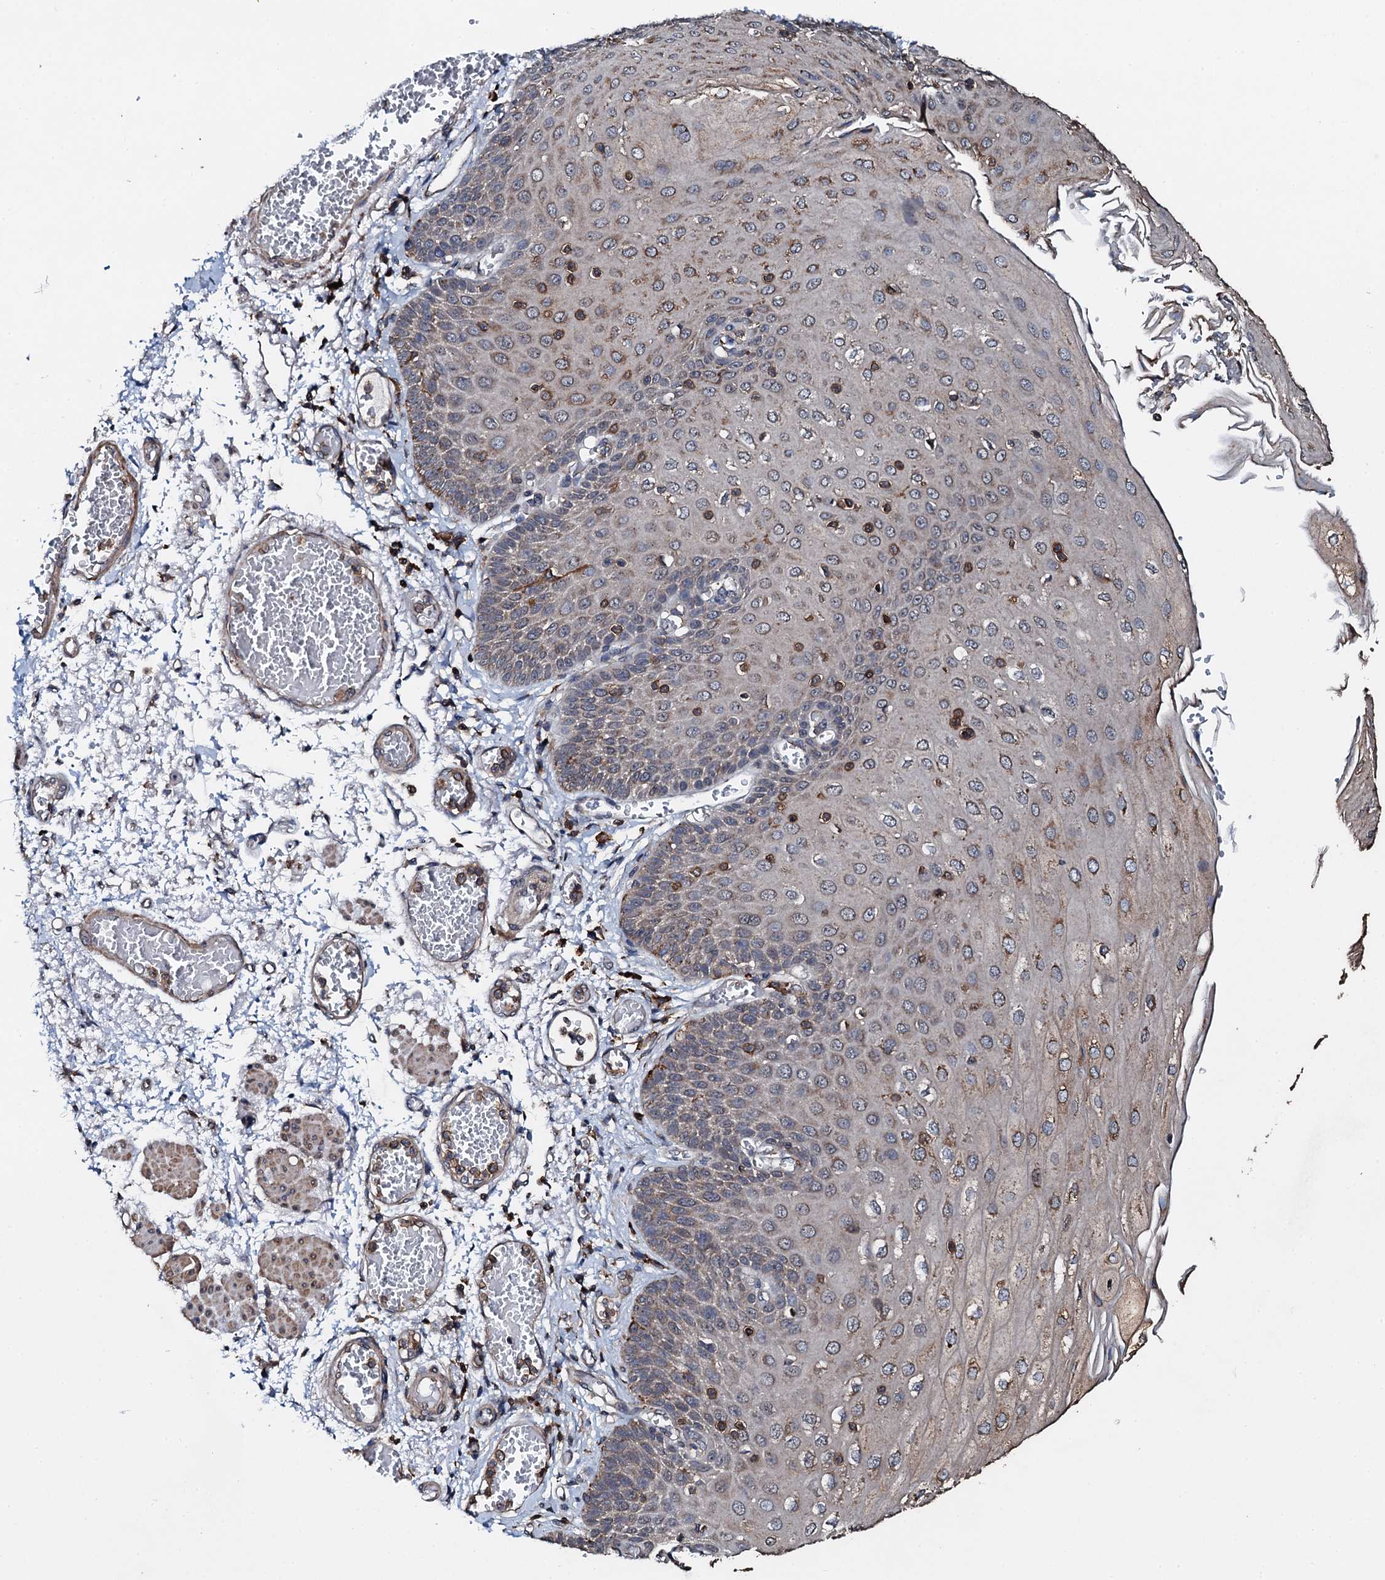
{"staining": {"intensity": "moderate", "quantity": "<25%", "location": "cytoplasmic/membranous,nuclear"}, "tissue": "esophagus", "cell_type": "Squamous epithelial cells", "image_type": "normal", "snomed": [{"axis": "morphology", "description": "Normal tissue, NOS"}, {"axis": "topography", "description": "Esophagus"}], "caption": "Immunohistochemical staining of unremarkable human esophagus reveals low levels of moderate cytoplasmic/membranous,nuclear positivity in approximately <25% of squamous epithelial cells.", "gene": "EDC4", "patient": {"sex": "male", "age": 81}}